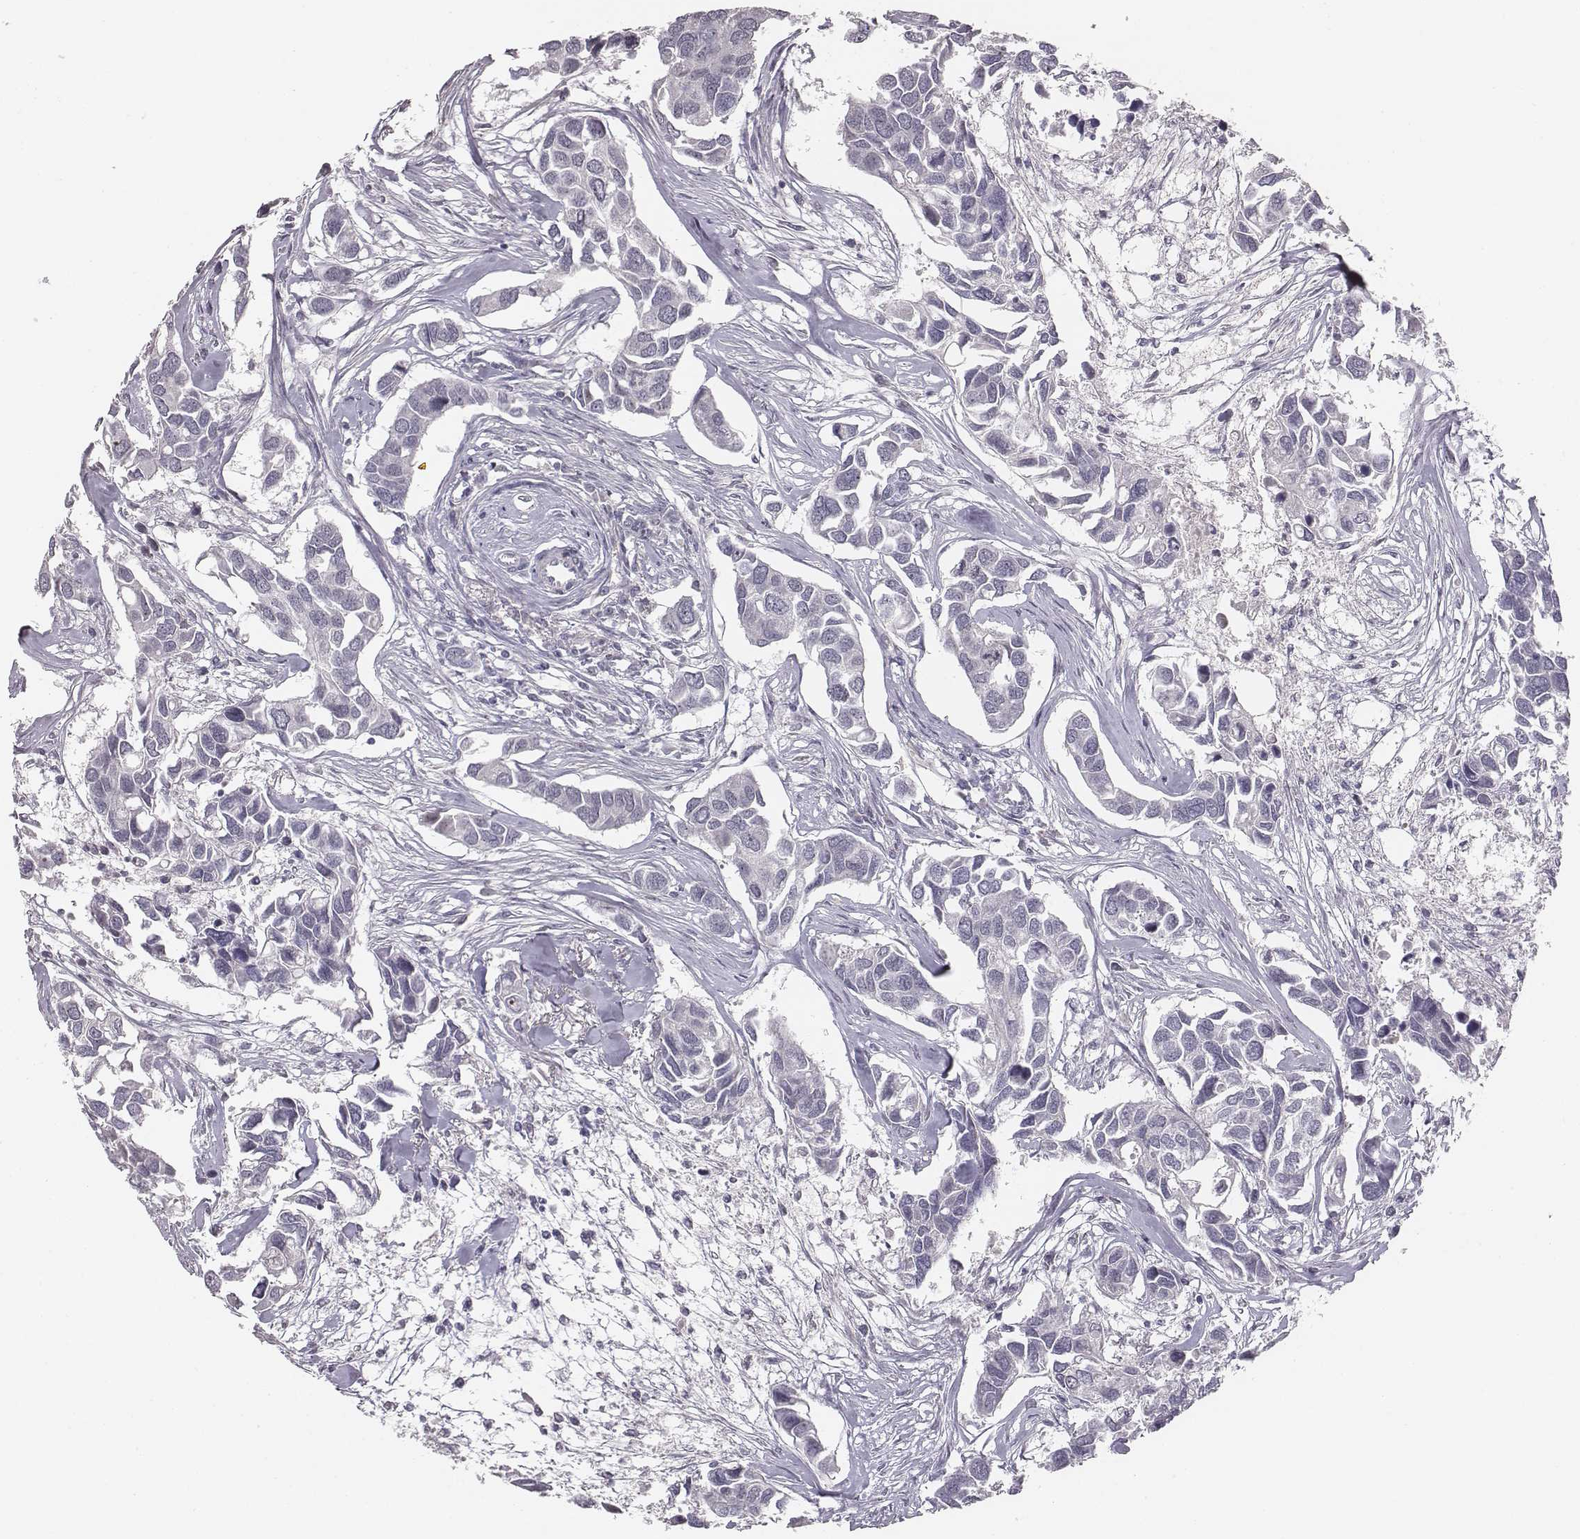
{"staining": {"intensity": "negative", "quantity": "none", "location": "none"}, "tissue": "breast cancer", "cell_type": "Tumor cells", "image_type": "cancer", "snomed": [{"axis": "morphology", "description": "Duct carcinoma"}, {"axis": "topography", "description": "Breast"}], "caption": "A high-resolution micrograph shows IHC staining of breast cancer (intraductal carcinoma), which displays no significant expression in tumor cells.", "gene": "NIFK", "patient": {"sex": "female", "age": 83}}